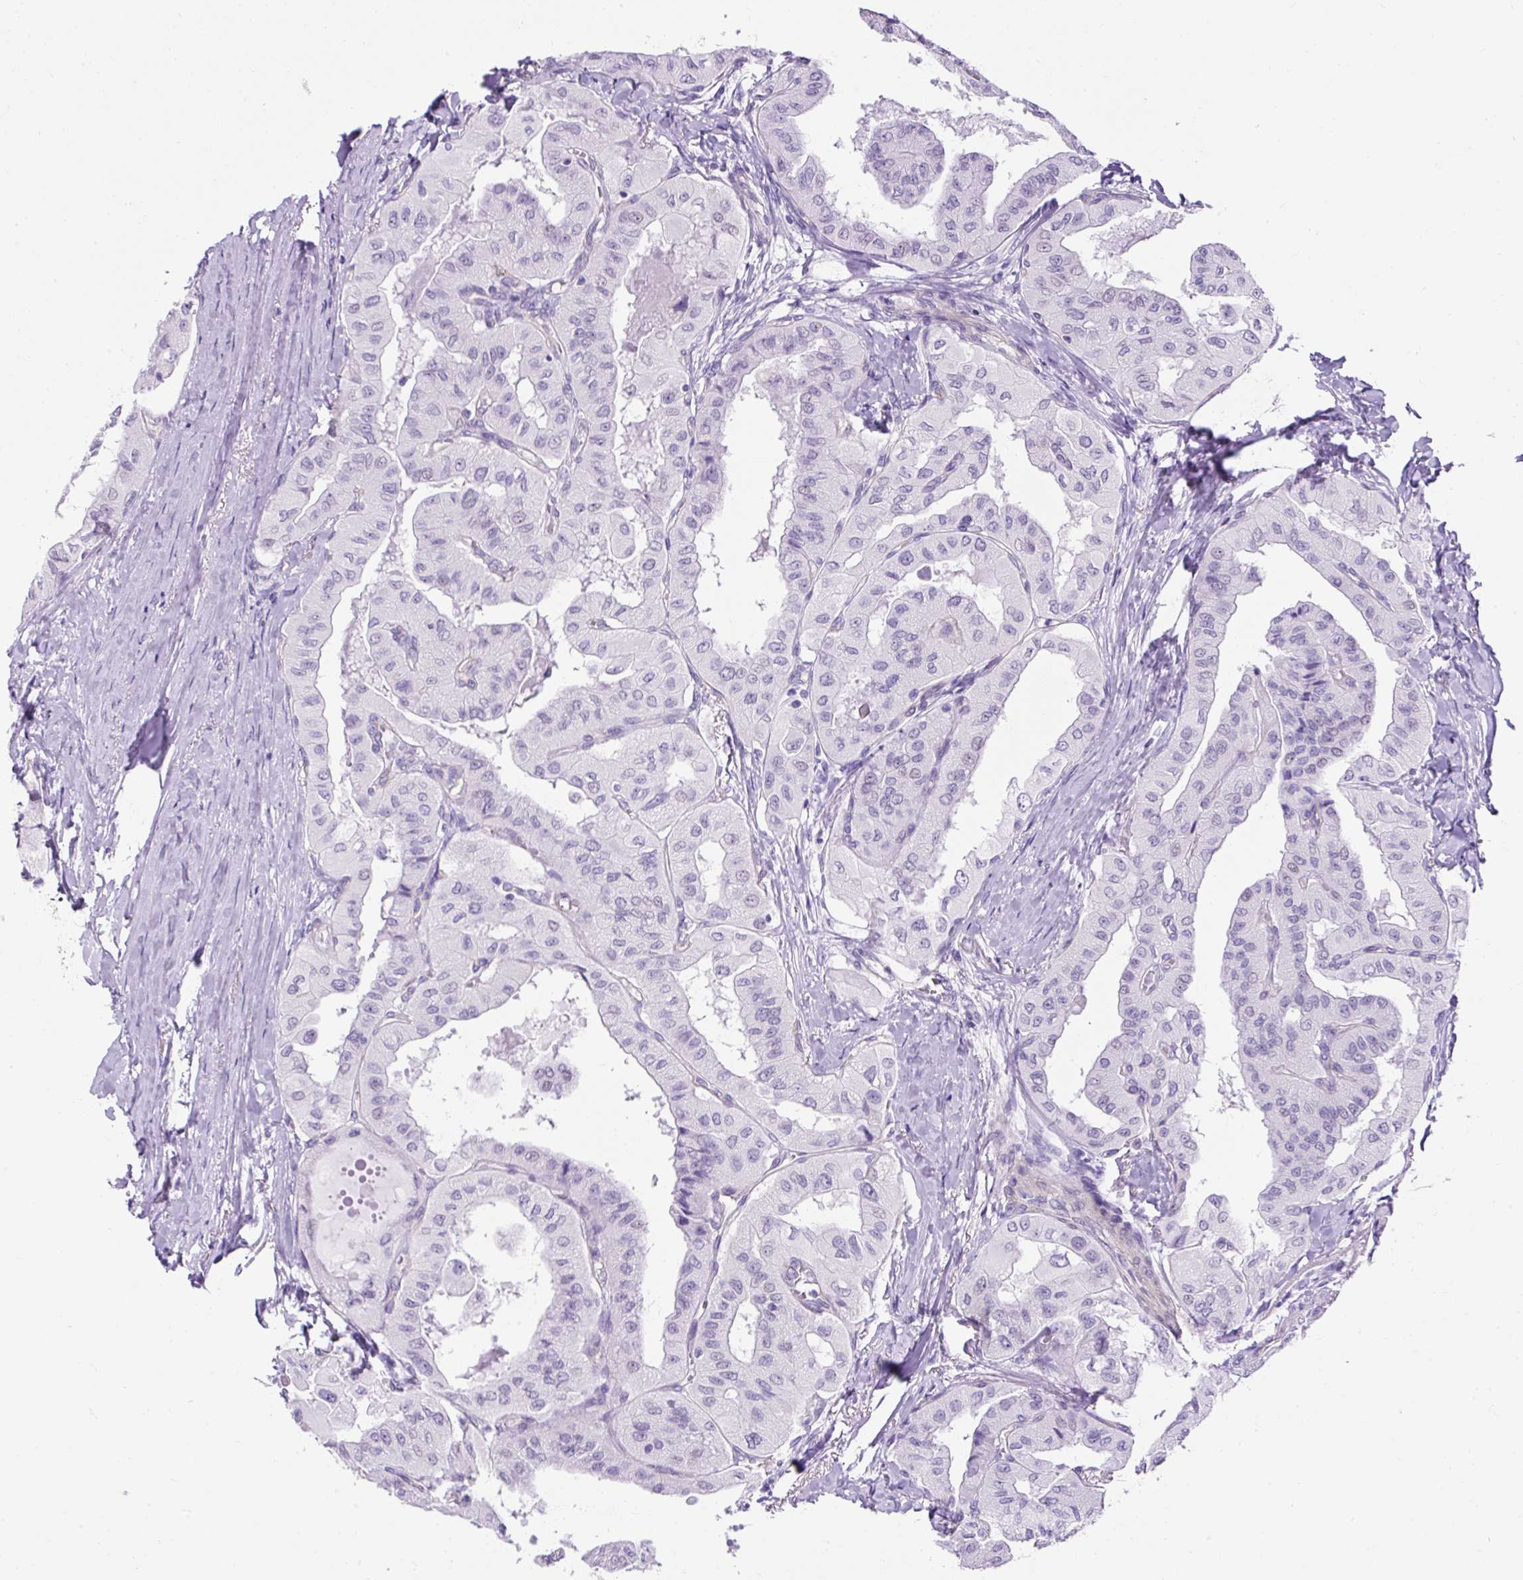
{"staining": {"intensity": "negative", "quantity": "none", "location": "none"}, "tissue": "thyroid cancer", "cell_type": "Tumor cells", "image_type": "cancer", "snomed": [{"axis": "morphology", "description": "Normal tissue, NOS"}, {"axis": "morphology", "description": "Papillary adenocarcinoma, NOS"}, {"axis": "topography", "description": "Thyroid gland"}], "caption": "This photomicrograph is of papillary adenocarcinoma (thyroid) stained with immunohistochemistry to label a protein in brown with the nuclei are counter-stained blue. There is no staining in tumor cells.", "gene": "KRT12", "patient": {"sex": "female", "age": 59}}